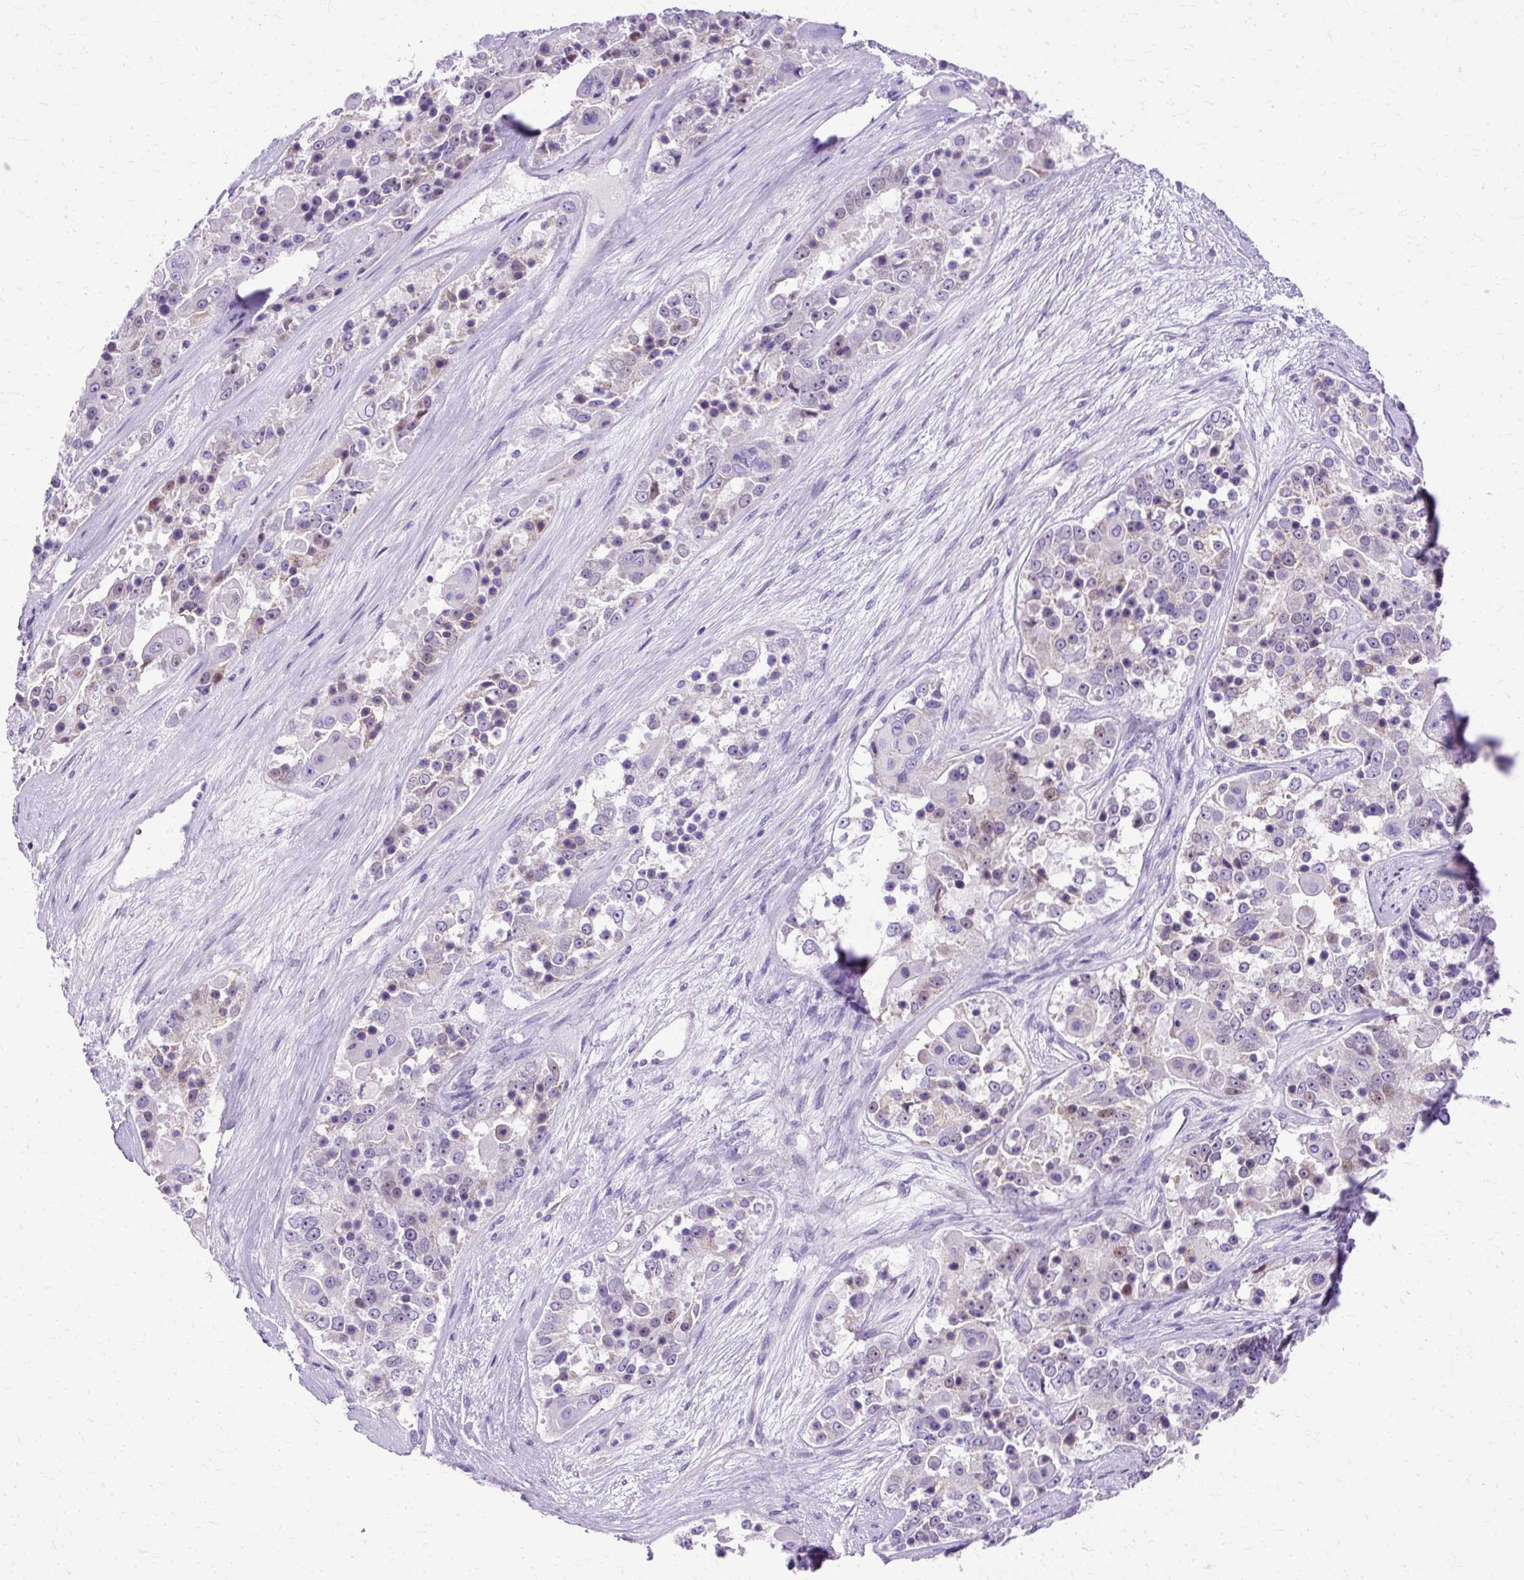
{"staining": {"intensity": "negative", "quantity": "none", "location": "none"}, "tissue": "ovarian cancer", "cell_type": "Tumor cells", "image_type": "cancer", "snomed": [{"axis": "morphology", "description": "Carcinoma, endometroid"}, {"axis": "topography", "description": "Ovary"}], "caption": "There is no significant staining in tumor cells of ovarian endometroid carcinoma.", "gene": "MYO6", "patient": {"sex": "female", "age": 51}}